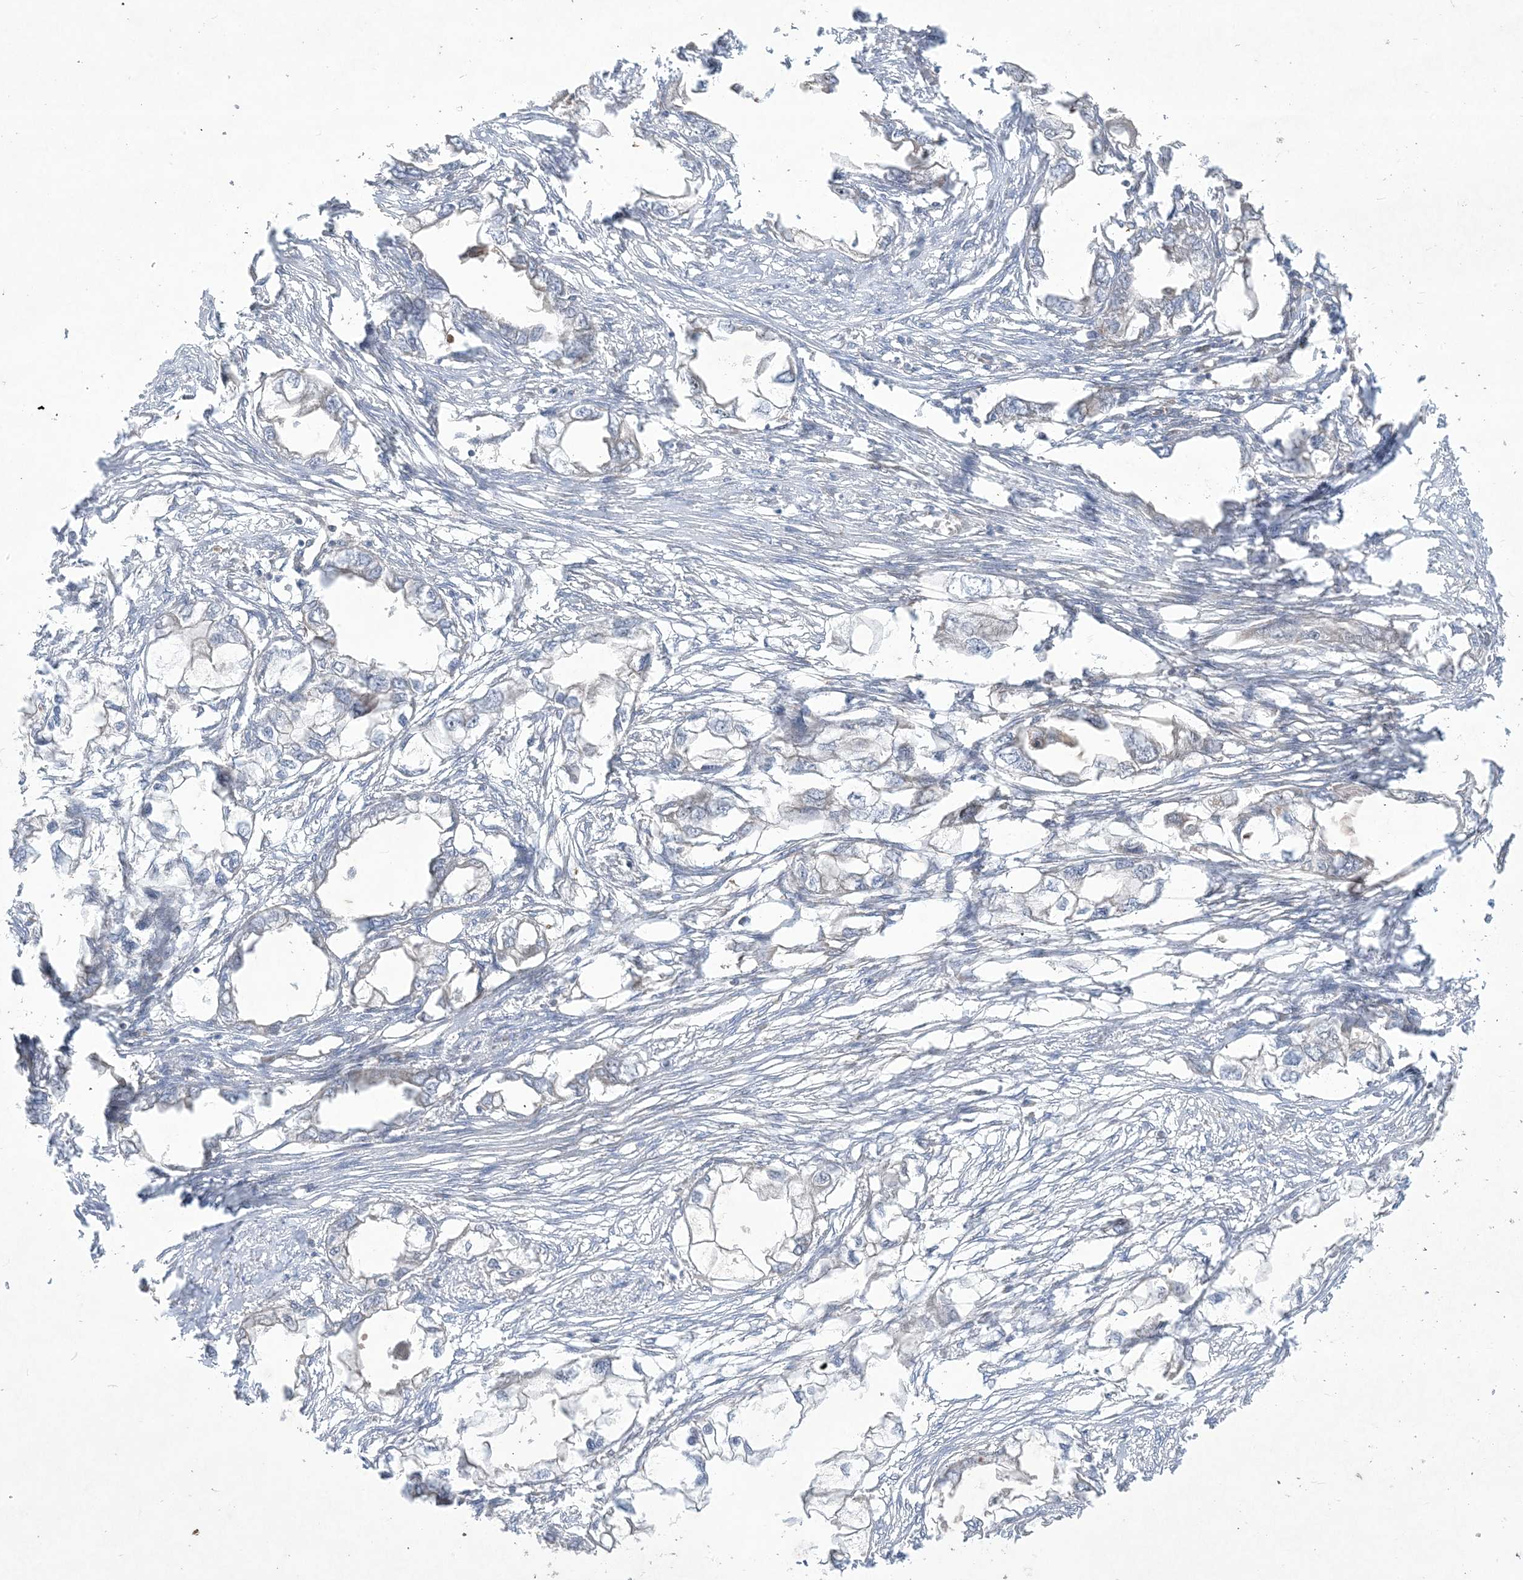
{"staining": {"intensity": "negative", "quantity": "none", "location": "none"}, "tissue": "endometrial cancer", "cell_type": "Tumor cells", "image_type": "cancer", "snomed": [{"axis": "morphology", "description": "Adenocarcinoma, NOS"}, {"axis": "morphology", "description": "Adenocarcinoma, metastatic, NOS"}, {"axis": "topography", "description": "Adipose tissue"}, {"axis": "topography", "description": "Endometrium"}], "caption": "Immunohistochemistry of endometrial cancer (adenocarcinoma) demonstrates no positivity in tumor cells. (Stains: DAB (3,3'-diaminobenzidine) immunohistochemistry (IHC) with hematoxylin counter stain, Microscopy: brightfield microscopy at high magnification).", "gene": "SOGA3", "patient": {"sex": "female", "age": 67}}